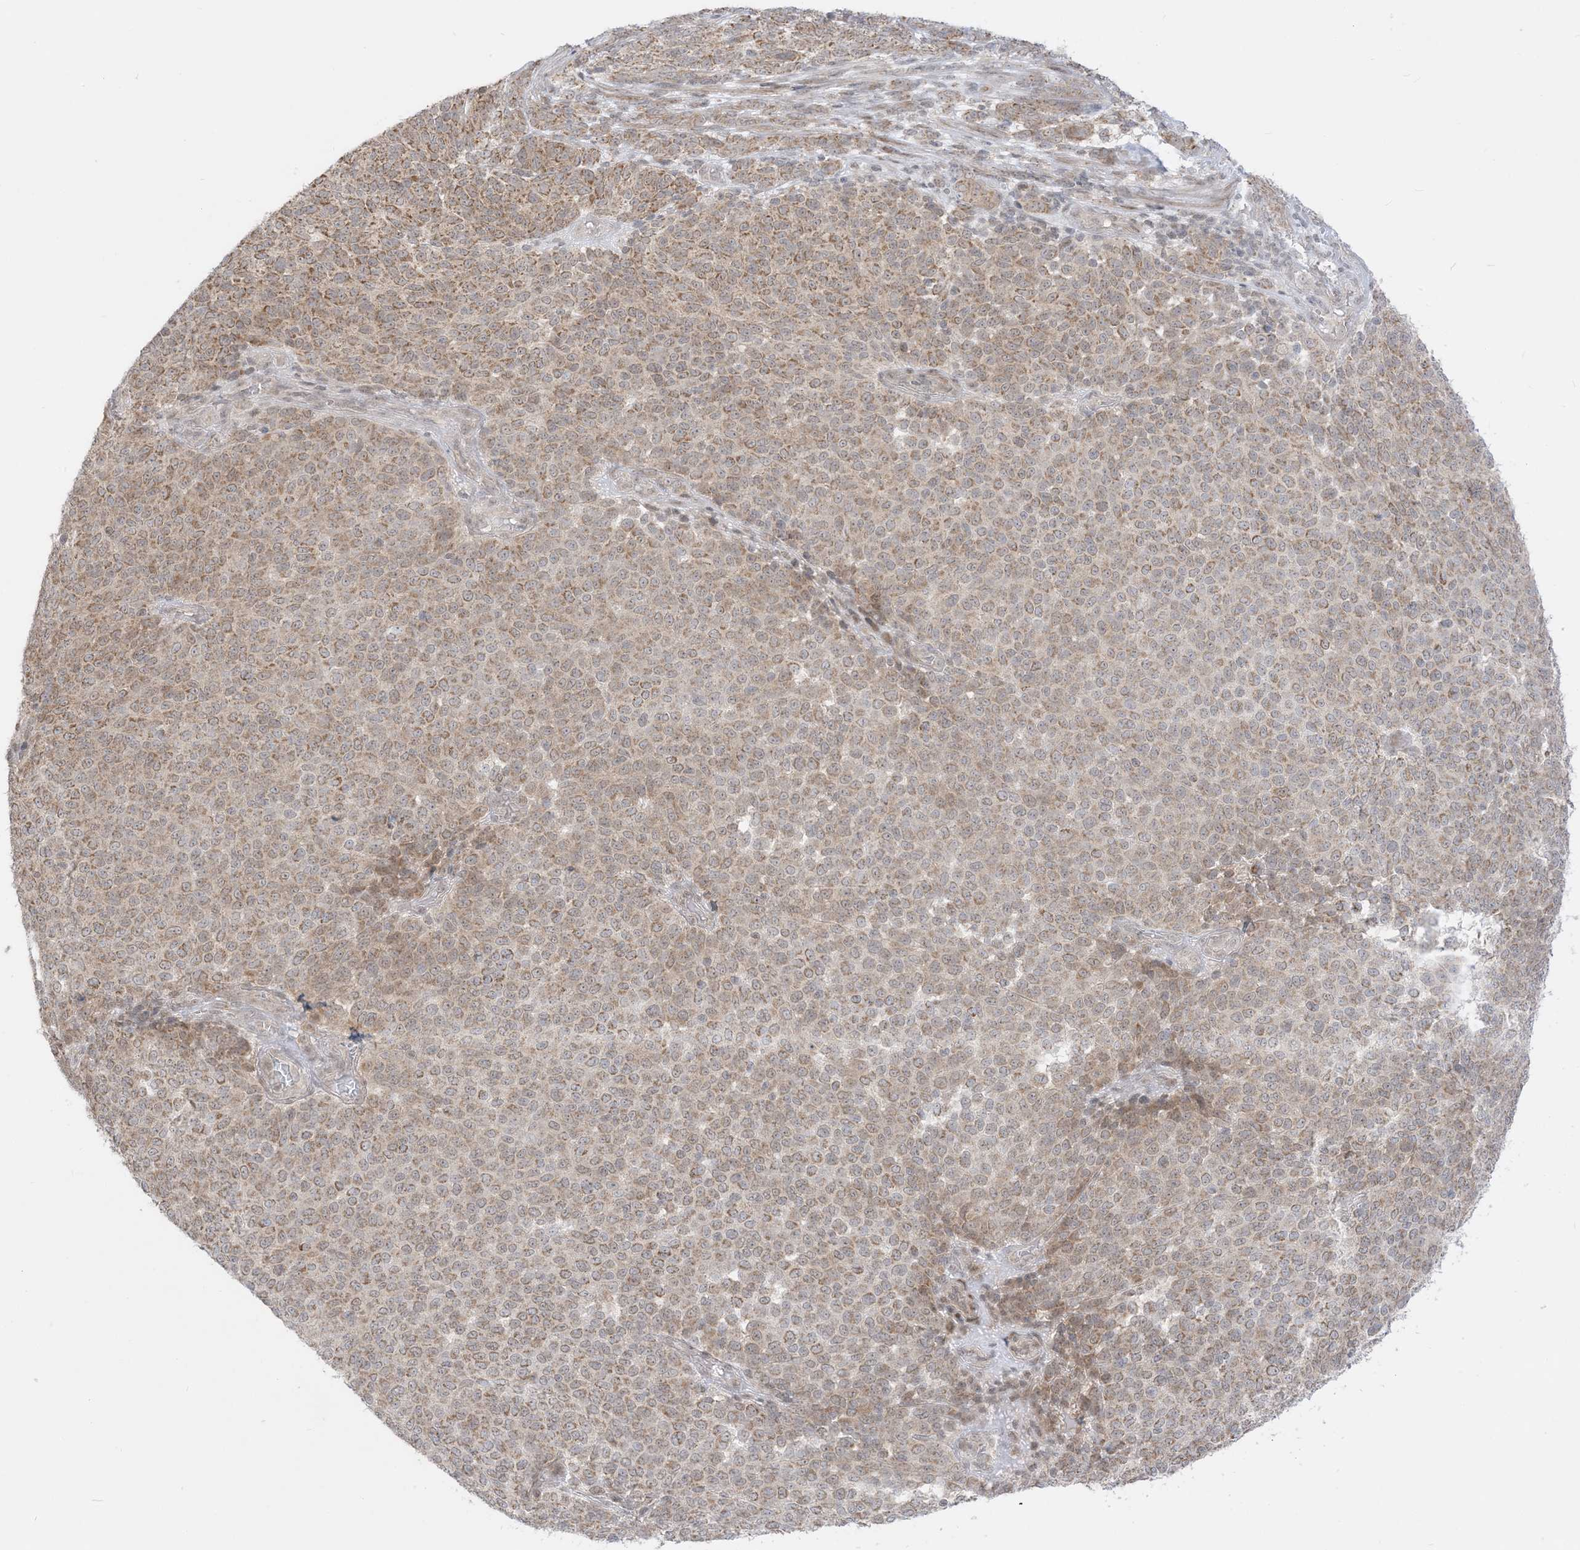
{"staining": {"intensity": "weak", "quantity": ">75%", "location": "cytoplasmic/membranous"}, "tissue": "melanoma", "cell_type": "Tumor cells", "image_type": "cancer", "snomed": [{"axis": "morphology", "description": "Malignant melanoma, NOS"}, {"axis": "topography", "description": "Skin"}], "caption": "The immunohistochemical stain shows weak cytoplasmic/membranous positivity in tumor cells of malignant melanoma tissue.", "gene": "KANSL3", "patient": {"sex": "male", "age": 49}}